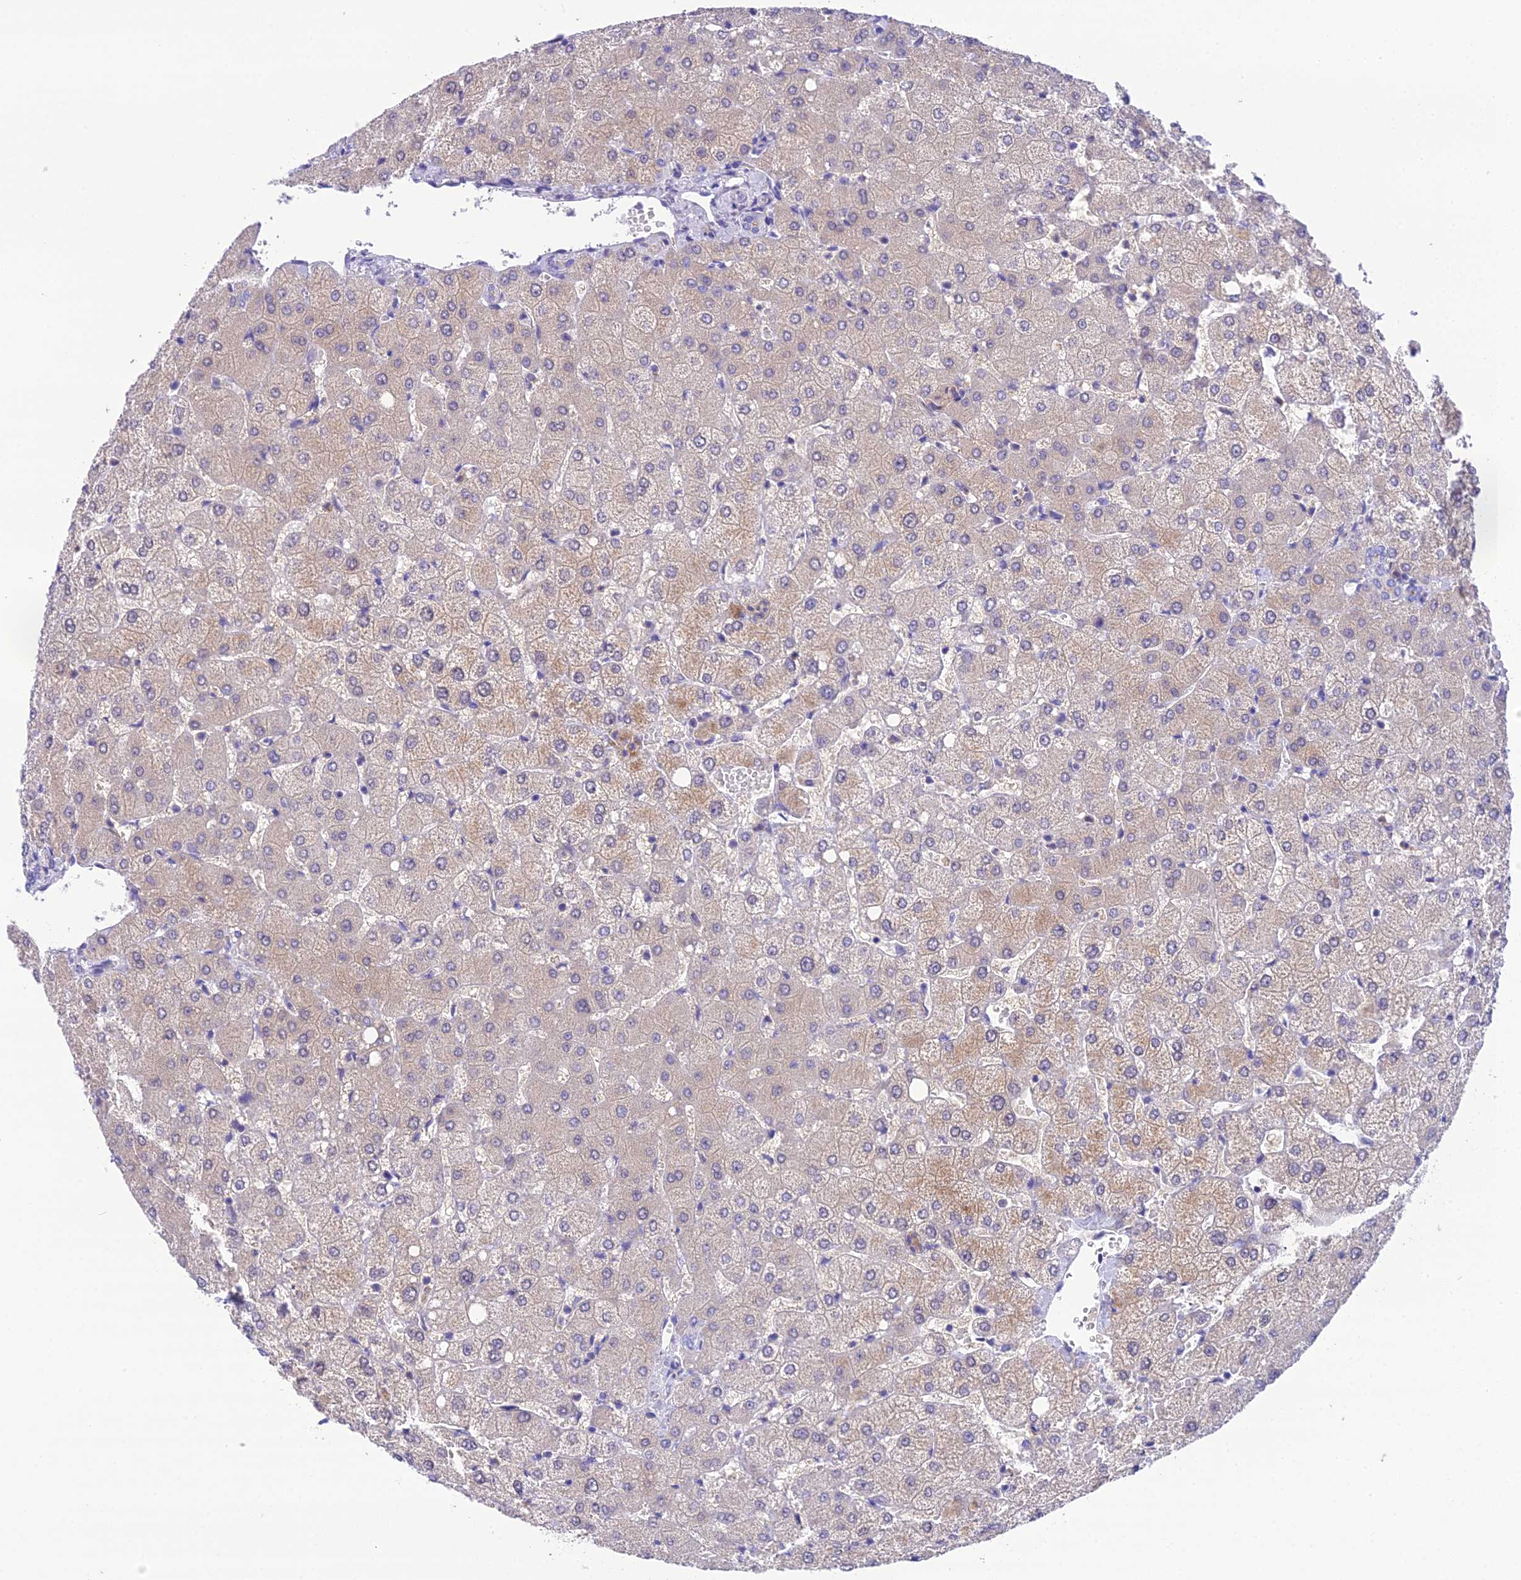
{"staining": {"intensity": "negative", "quantity": "none", "location": "none"}, "tissue": "liver", "cell_type": "Cholangiocytes", "image_type": "normal", "snomed": [{"axis": "morphology", "description": "Normal tissue, NOS"}, {"axis": "topography", "description": "Liver"}], "caption": "Protein analysis of unremarkable liver exhibits no significant expression in cholangiocytes.", "gene": "KIAA0408", "patient": {"sex": "female", "age": 54}}